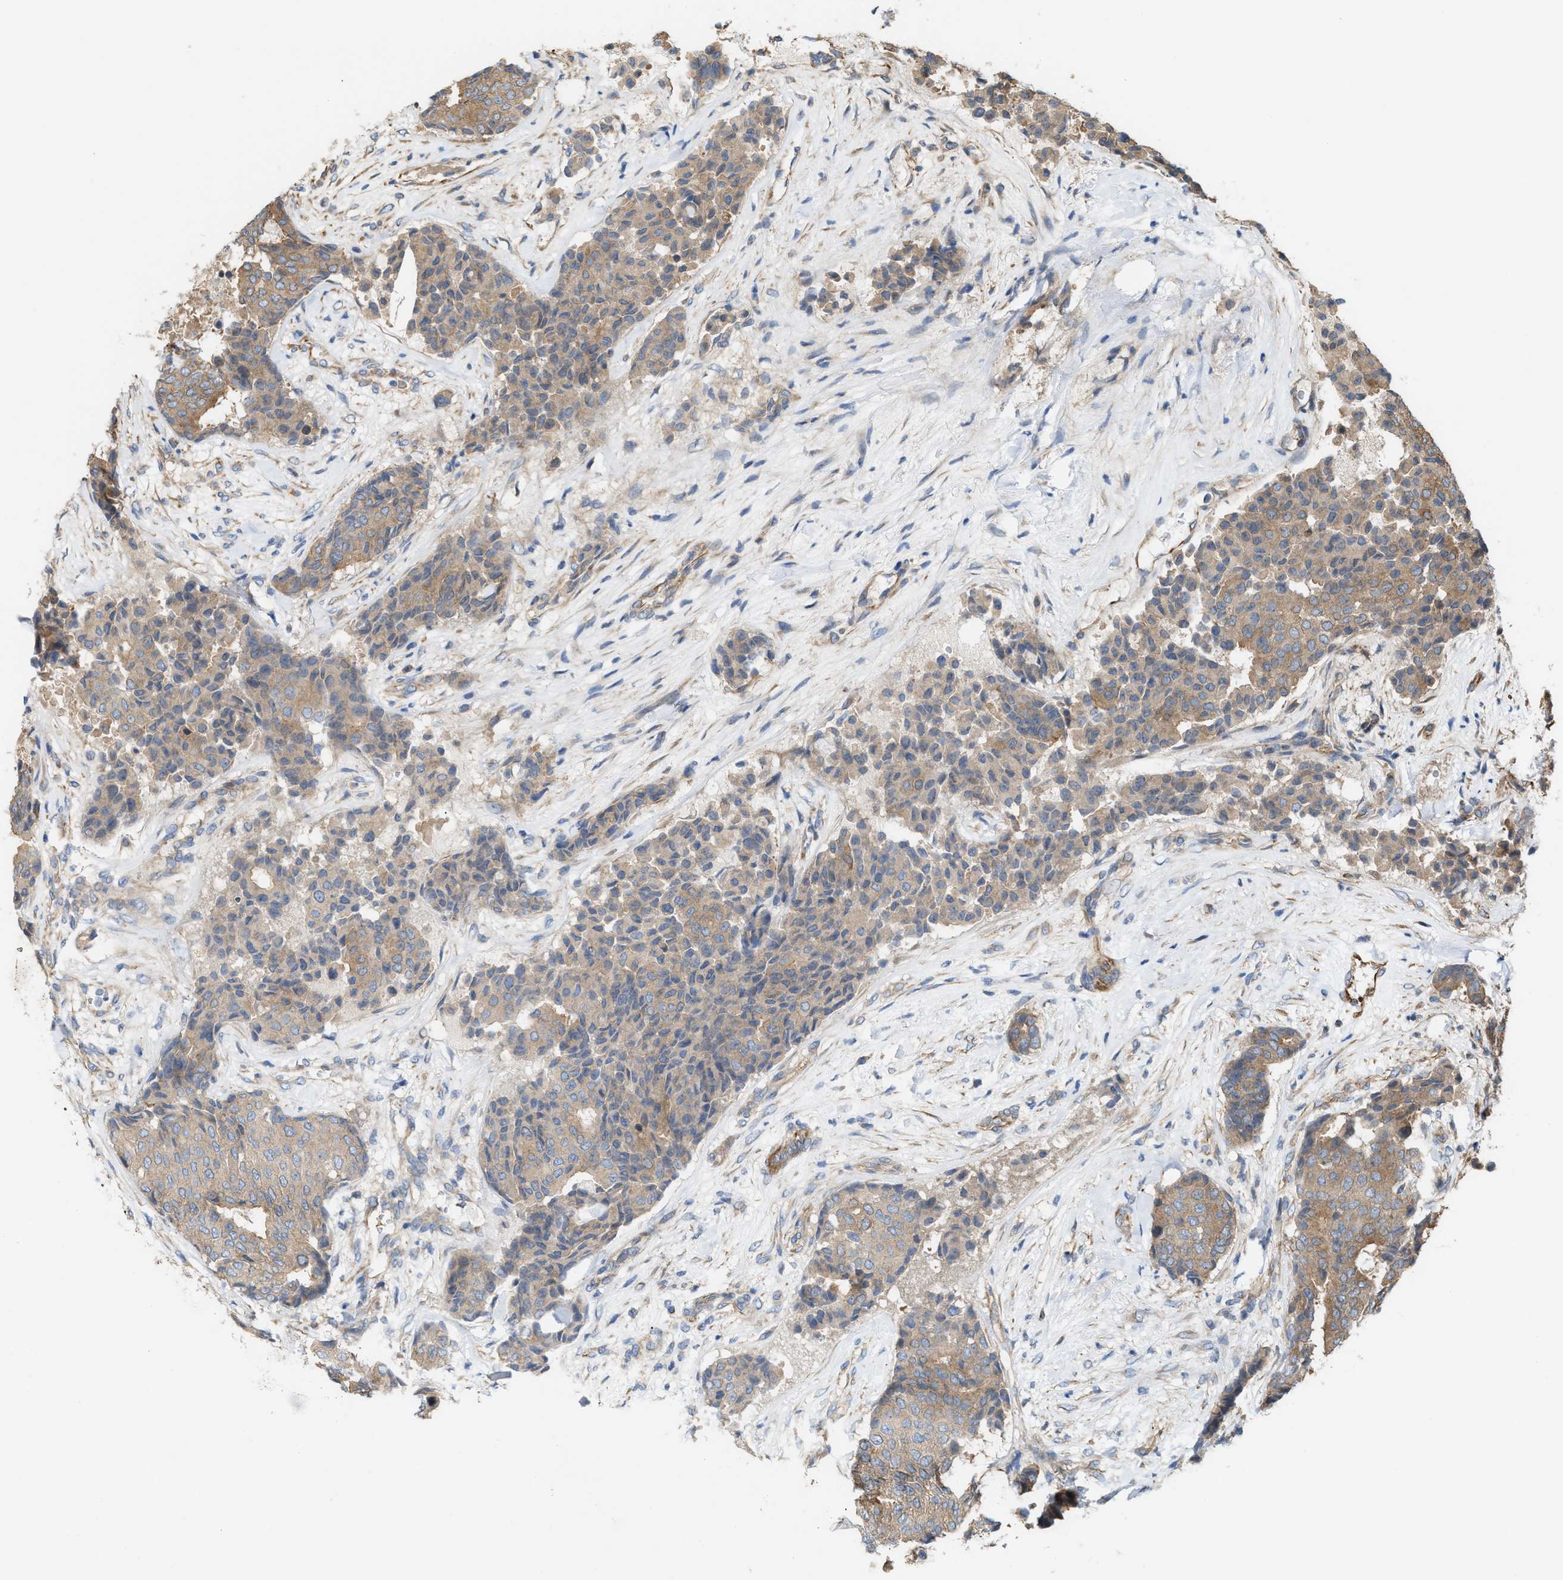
{"staining": {"intensity": "weak", "quantity": ">75%", "location": "cytoplasmic/membranous"}, "tissue": "breast cancer", "cell_type": "Tumor cells", "image_type": "cancer", "snomed": [{"axis": "morphology", "description": "Duct carcinoma"}, {"axis": "topography", "description": "Breast"}], "caption": "Immunohistochemical staining of breast cancer demonstrates low levels of weak cytoplasmic/membranous protein positivity in approximately >75% of tumor cells. The staining was performed using DAB, with brown indicating positive protein expression. Nuclei are stained blue with hematoxylin.", "gene": "EPS15L1", "patient": {"sex": "female", "age": 75}}